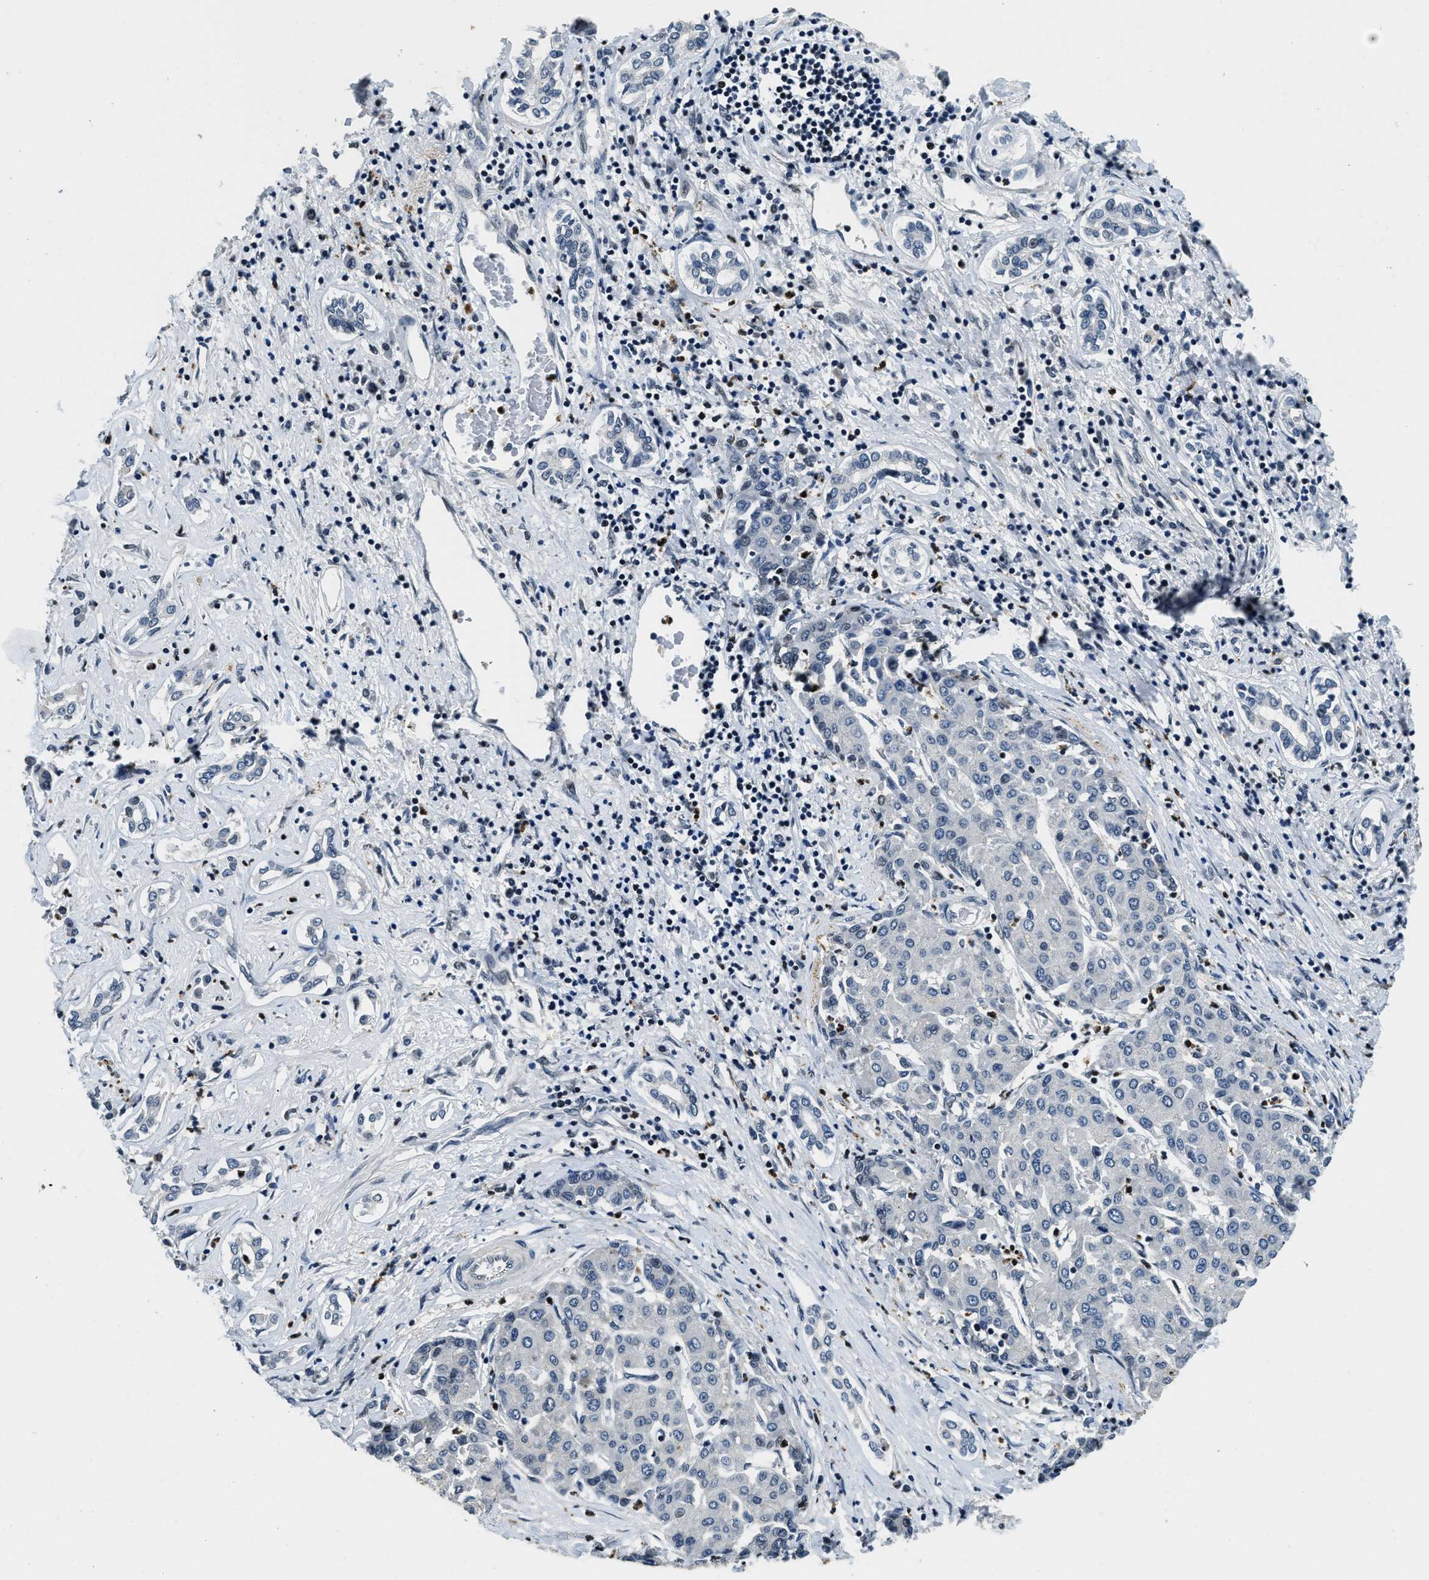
{"staining": {"intensity": "negative", "quantity": "none", "location": "none"}, "tissue": "liver cancer", "cell_type": "Tumor cells", "image_type": "cancer", "snomed": [{"axis": "morphology", "description": "Carcinoma, Hepatocellular, NOS"}, {"axis": "topography", "description": "Liver"}], "caption": "Tumor cells are negative for protein expression in human liver cancer.", "gene": "ZC3HC1", "patient": {"sex": "male", "age": 65}}